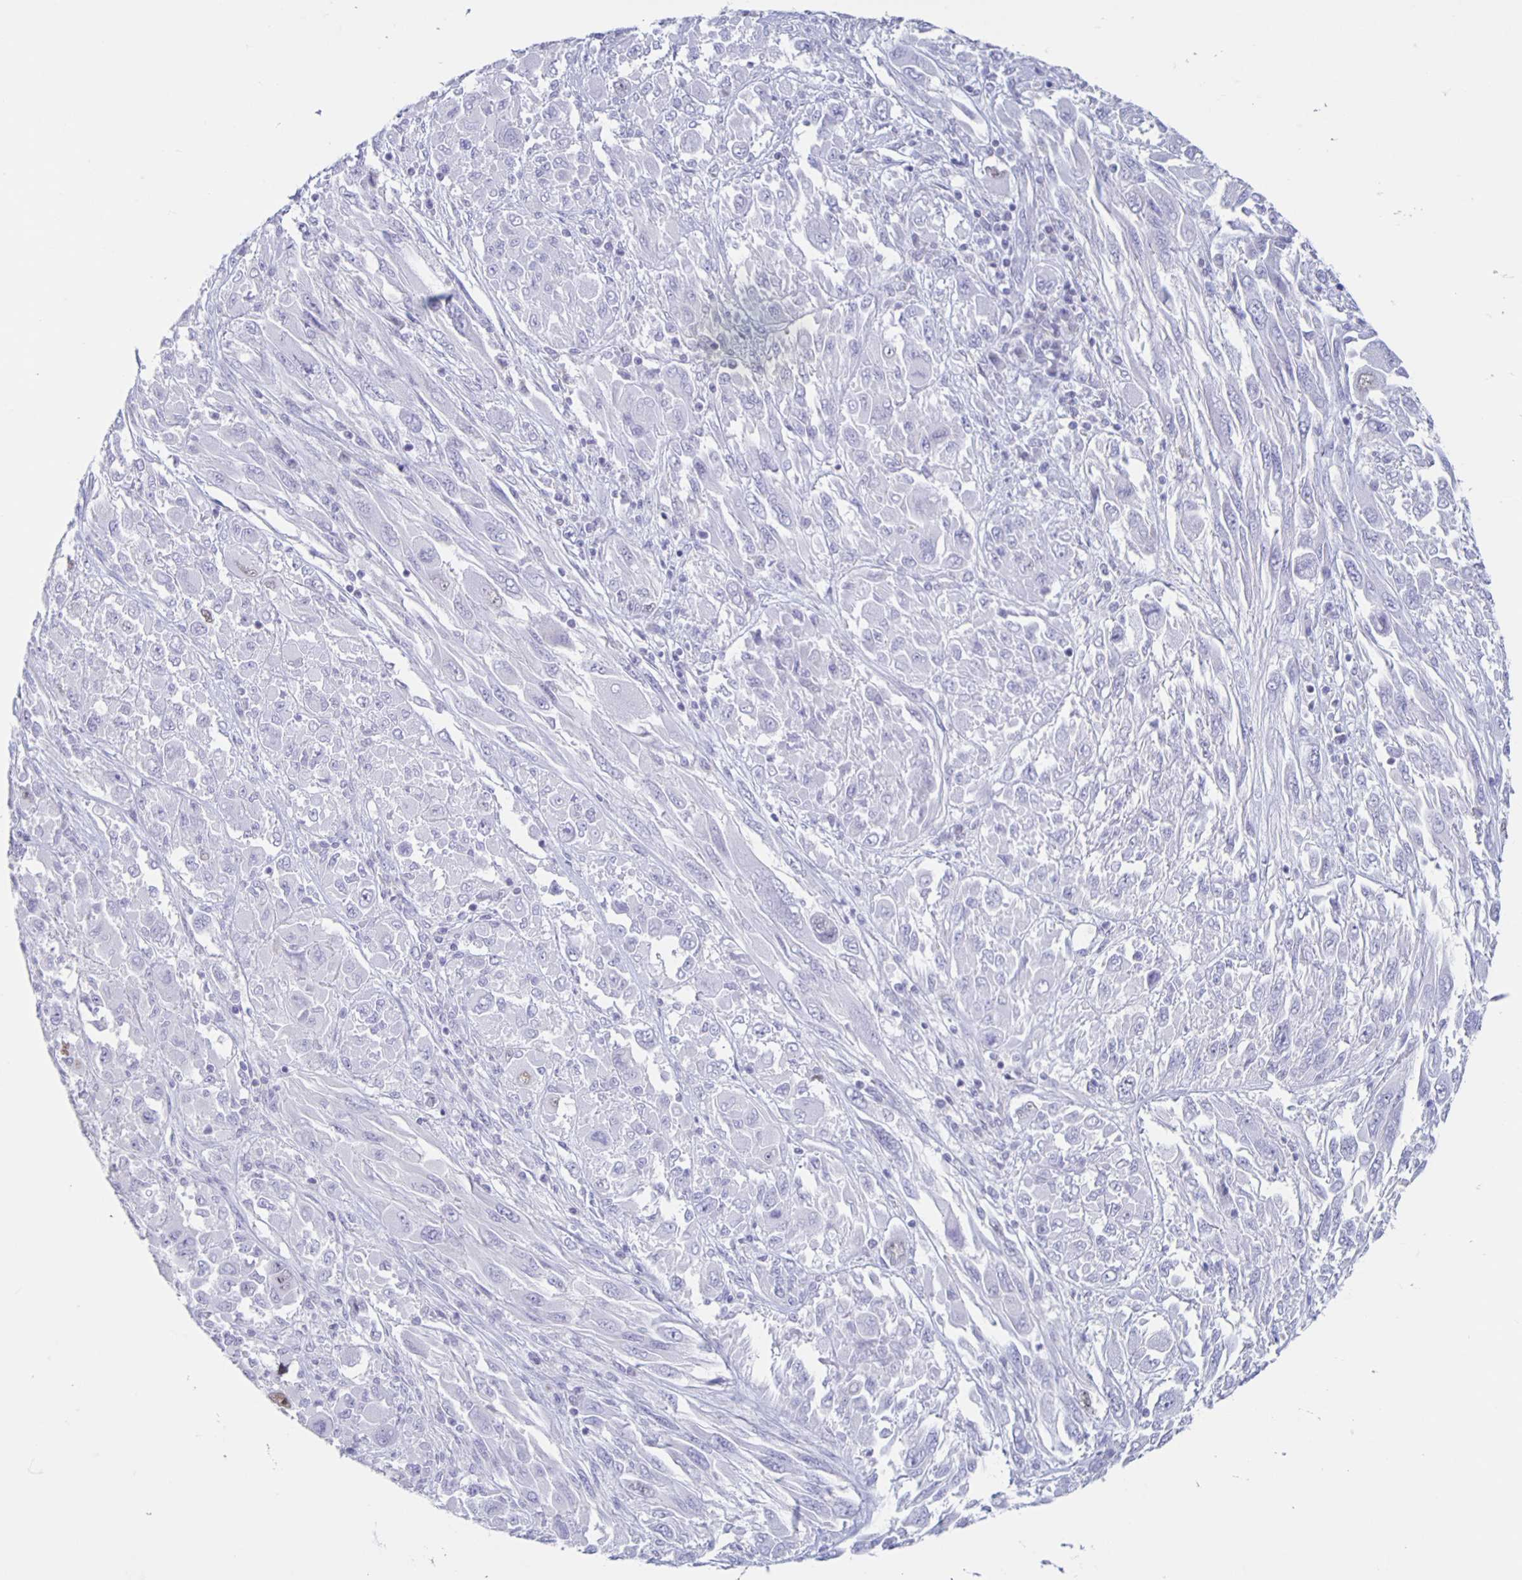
{"staining": {"intensity": "negative", "quantity": "none", "location": "none"}, "tissue": "melanoma", "cell_type": "Tumor cells", "image_type": "cancer", "snomed": [{"axis": "morphology", "description": "Malignant melanoma, NOS"}, {"axis": "topography", "description": "Skin"}], "caption": "A micrograph of malignant melanoma stained for a protein exhibits no brown staining in tumor cells. (DAB (3,3'-diaminobenzidine) IHC with hematoxylin counter stain).", "gene": "CT45A5", "patient": {"sex": "female", "age": 91}}